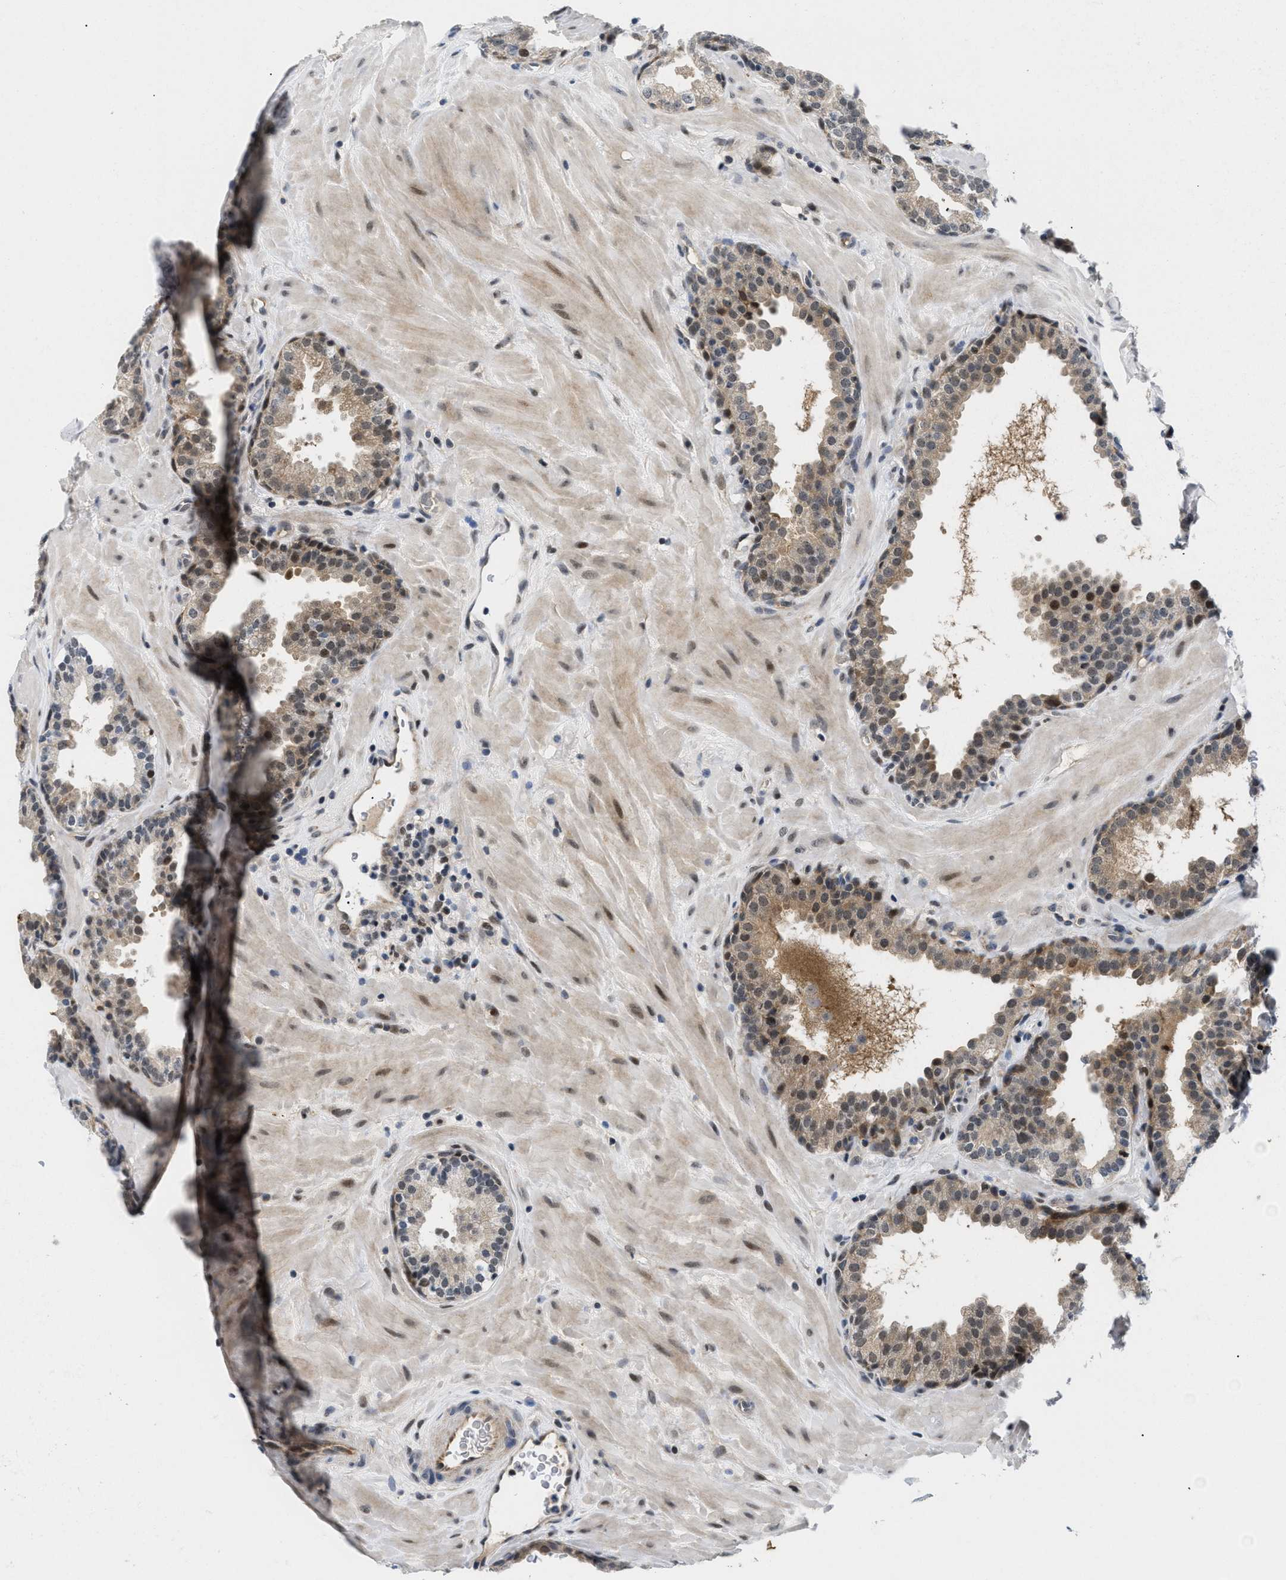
{"staining": {"intensity": "weak", "quantity": ">75%", "location": "cytoplasmic/membranous,nuclear"}, "tissue": "prostate", "cell_type": "Glandular cells", "image_type": "normal", "snomed": [{"axis": "morphology", "description": "Normal tissue, NOS"}, {"axis": "topography", "description": "Prostate"}], "caption": "Prostate stained for a protein (brown) reveals weak cytoplasmic/membranous,nuclear positive expression in approximately >75% of glandular cells.", "gene": "SLC29A2", "patient": {"sex": "male", "age": 51}}